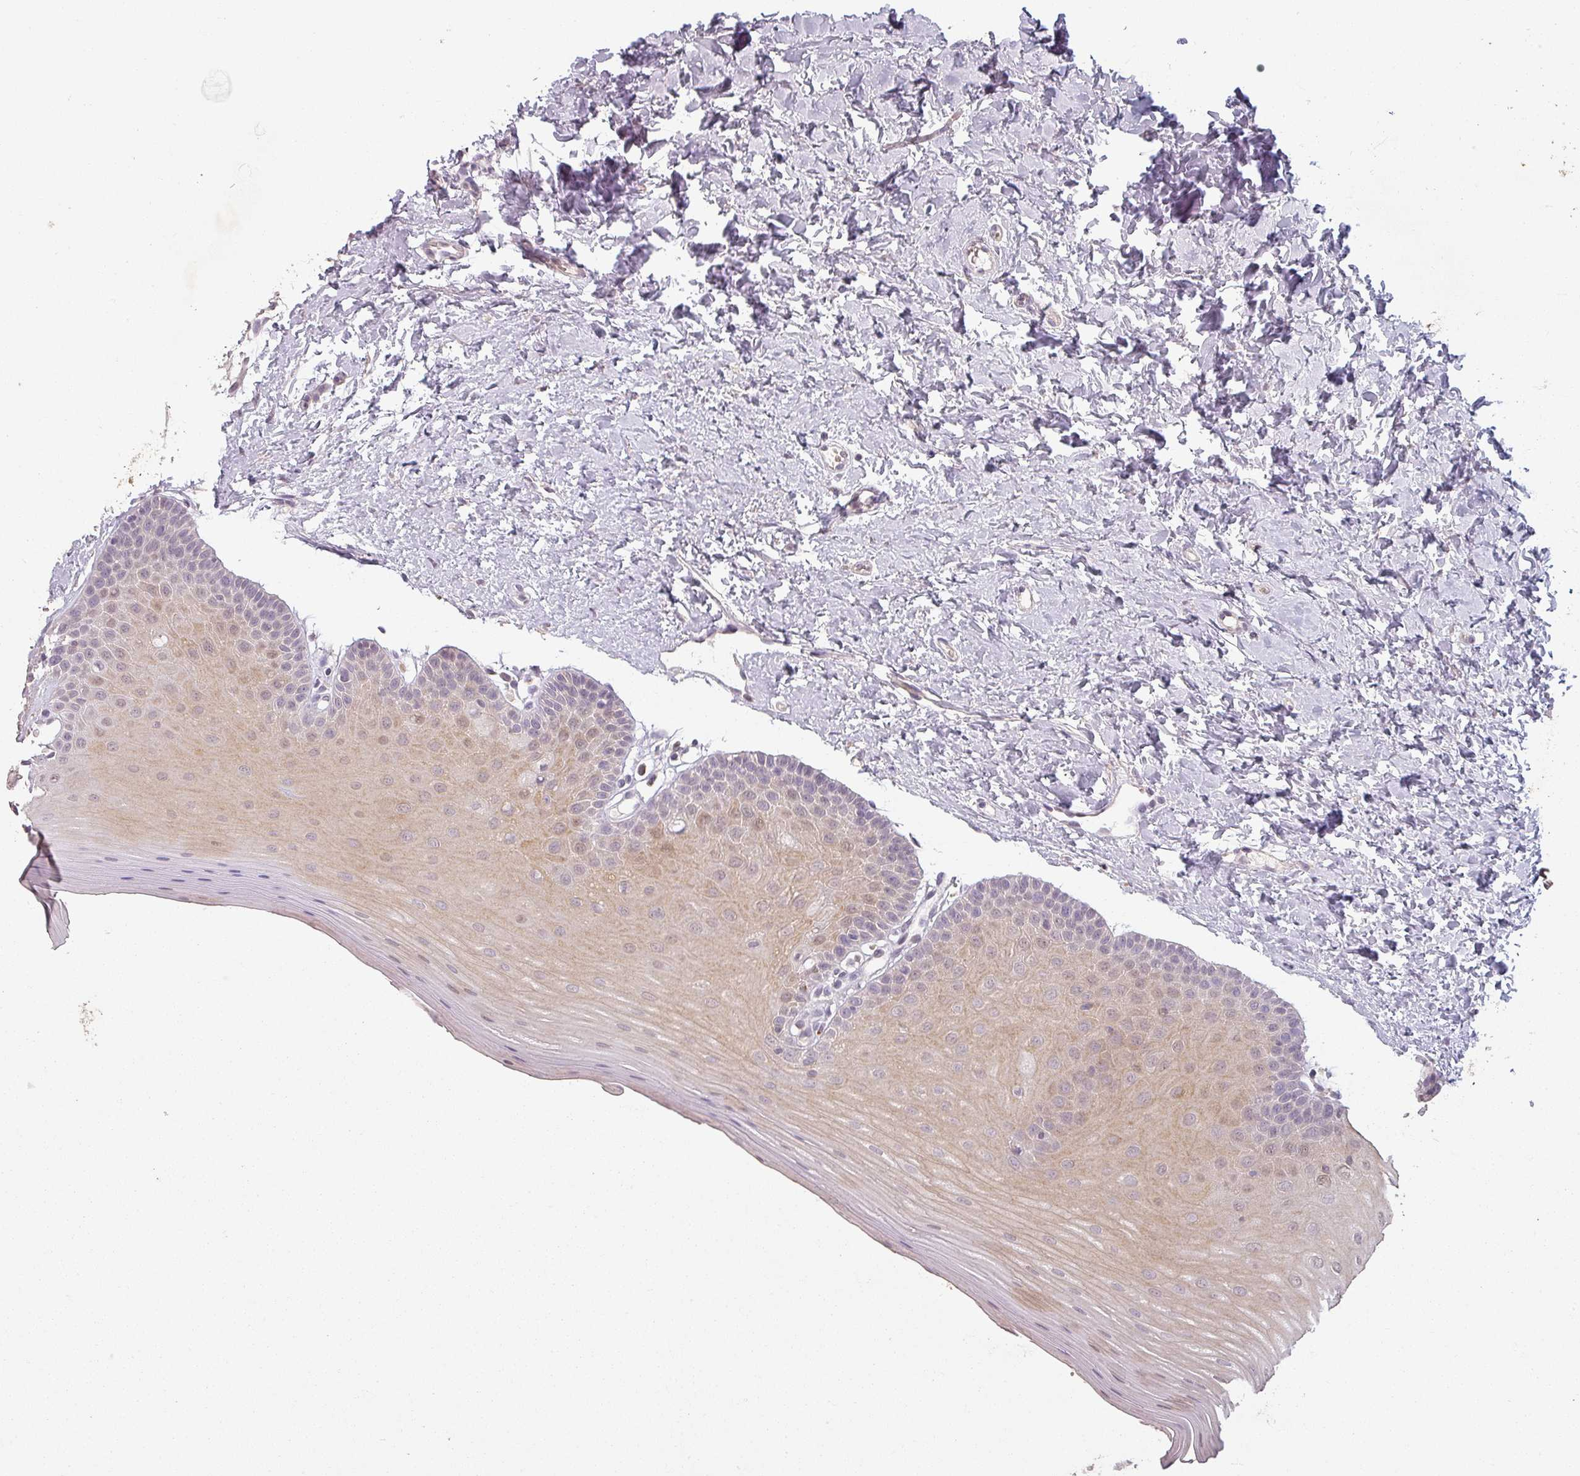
{"staining": {"intensity": "weak", "quantity": "<25%", "location": "cytoplasmic/membranous,nuclear"}, "tissue": "oral mucosa", "cell_type": "Squamous epithelial cells", "image_type": "normal", "snomed": [{"axis": "morphology", "description": "Normal tissue, NOS"}, {"axis": "topography", "description": "Oral tissue"}], "caption": "The micrograph displays no significant expression in squamous epithelial cells of oral mucosa.", "gene": "LYPLA1", "patient": {"sex": "female", "age": 67}}